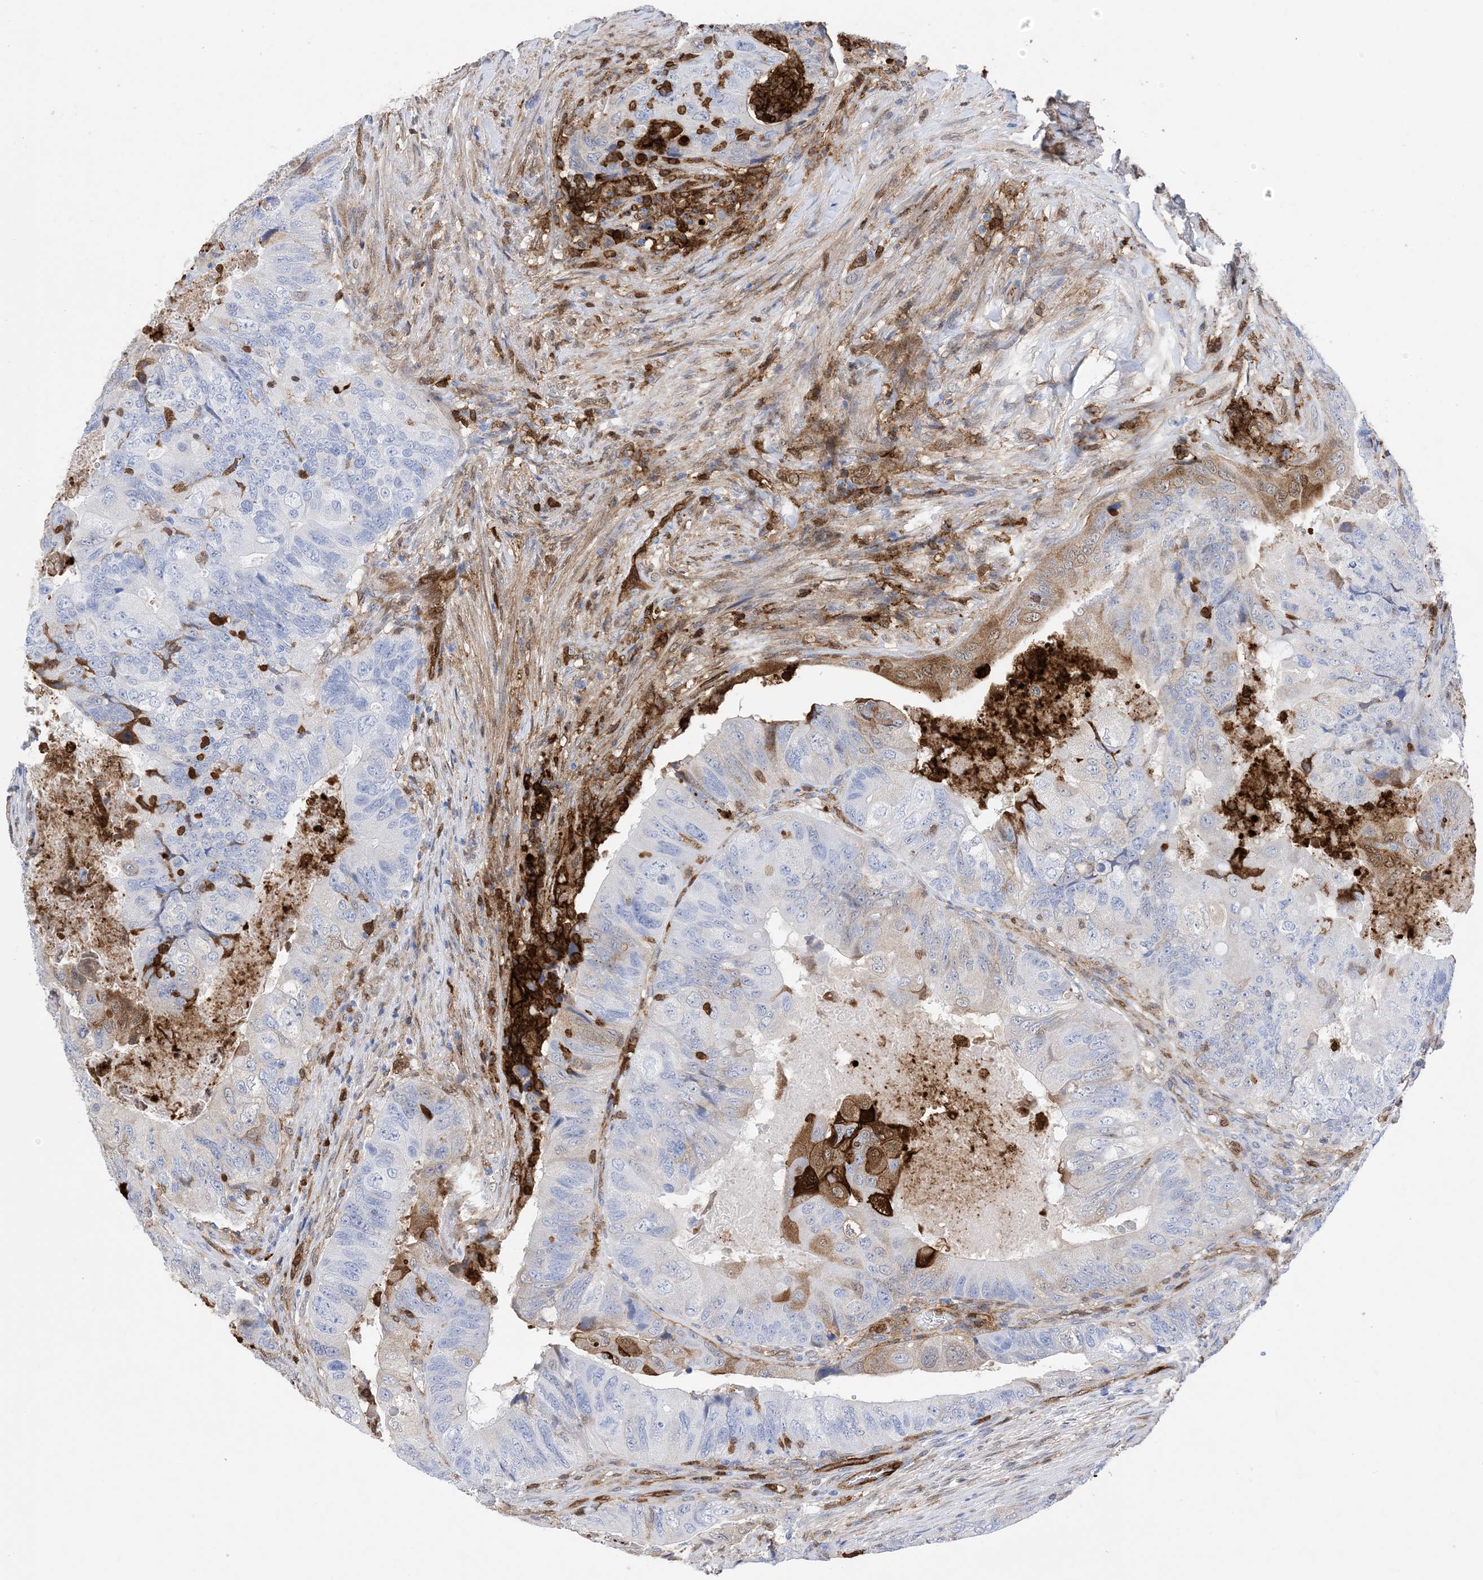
{"staining": {"intensity": "moderate", "quantity": "<25%", "location": "cytoplasmic/membranous"}, "tissue": "colorectal cancer", "cell_type": "Tumor cells", "image_type": "cancer", "snomed": [{"axis": "morphology", "description": "Adenocarcinoma, NOS"}, {"axis": "topography", "description": "Rectum"}], "caption": "Adenocarcinoma (colorectal) tissue displays moderate cytoplasmic/membranous expression in approximately <25% of tumor cells", "gene": "ANXA1", "patient": {"sex": "male", "age": 63}}